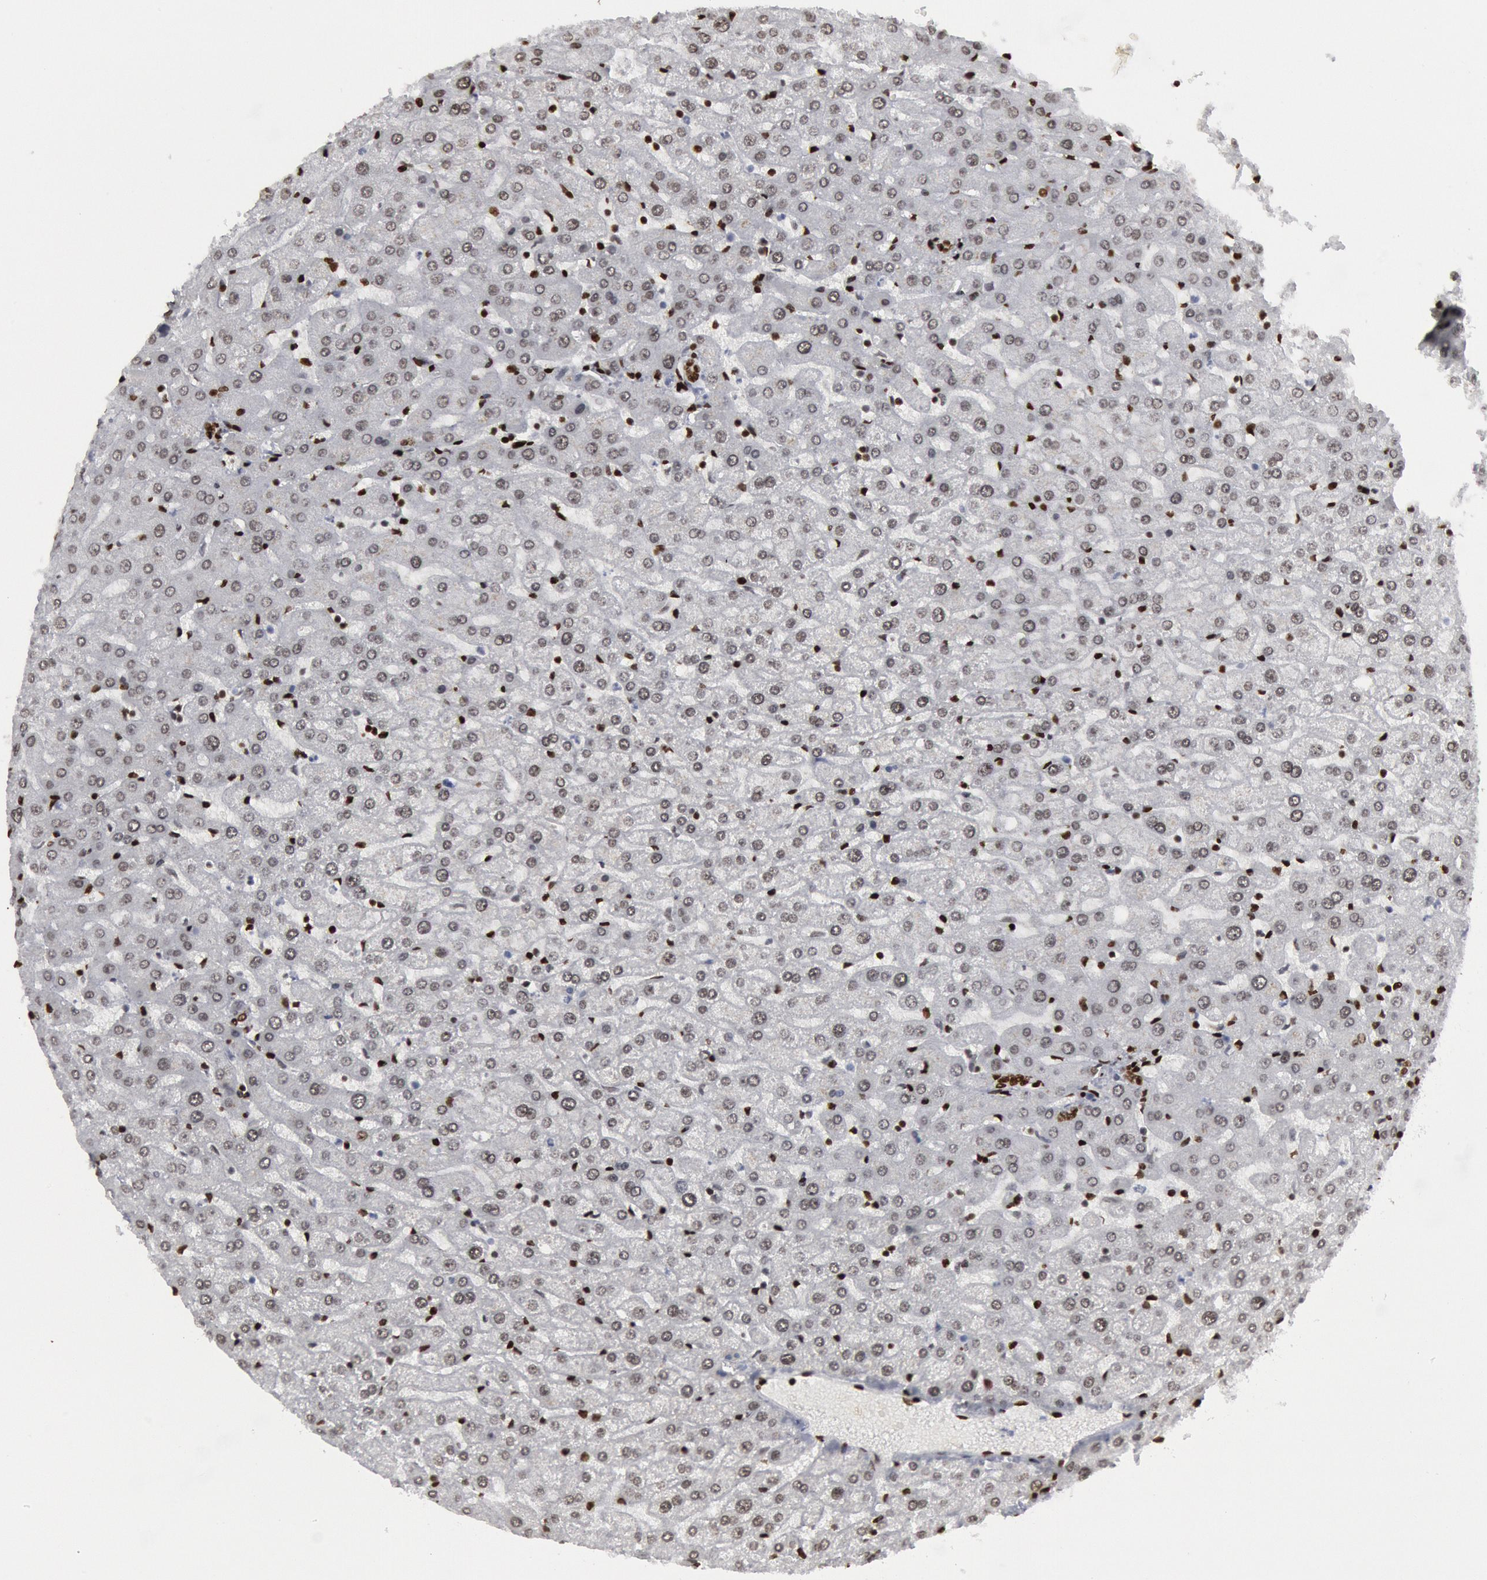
{"staining": {"intensity": "weak", "quantity": ">75%", "location": "nuclear"}, "tissue": "liver", "cell_type": "Cholangiocytes", "image_type": "normal", "snomed": [{"axis": "morphology", "description": "Normal tissue, NOS"}, {"axis": "morphology", "description": "Fibrosis, NOS"}, {"axis": "topography", "description": "Liver"}], "caption": "High-magnification brightfield microscopy of benign liver stained with DAB (3,3'-diaminobenzidine) (brown) and counterstained with hematoxylin (blue). cholangiocytes exhibit weak nuclear expression is identified in about>75% of cells.", "gene": "MECP2", "patient": {"sex": "female", "age": 29}}